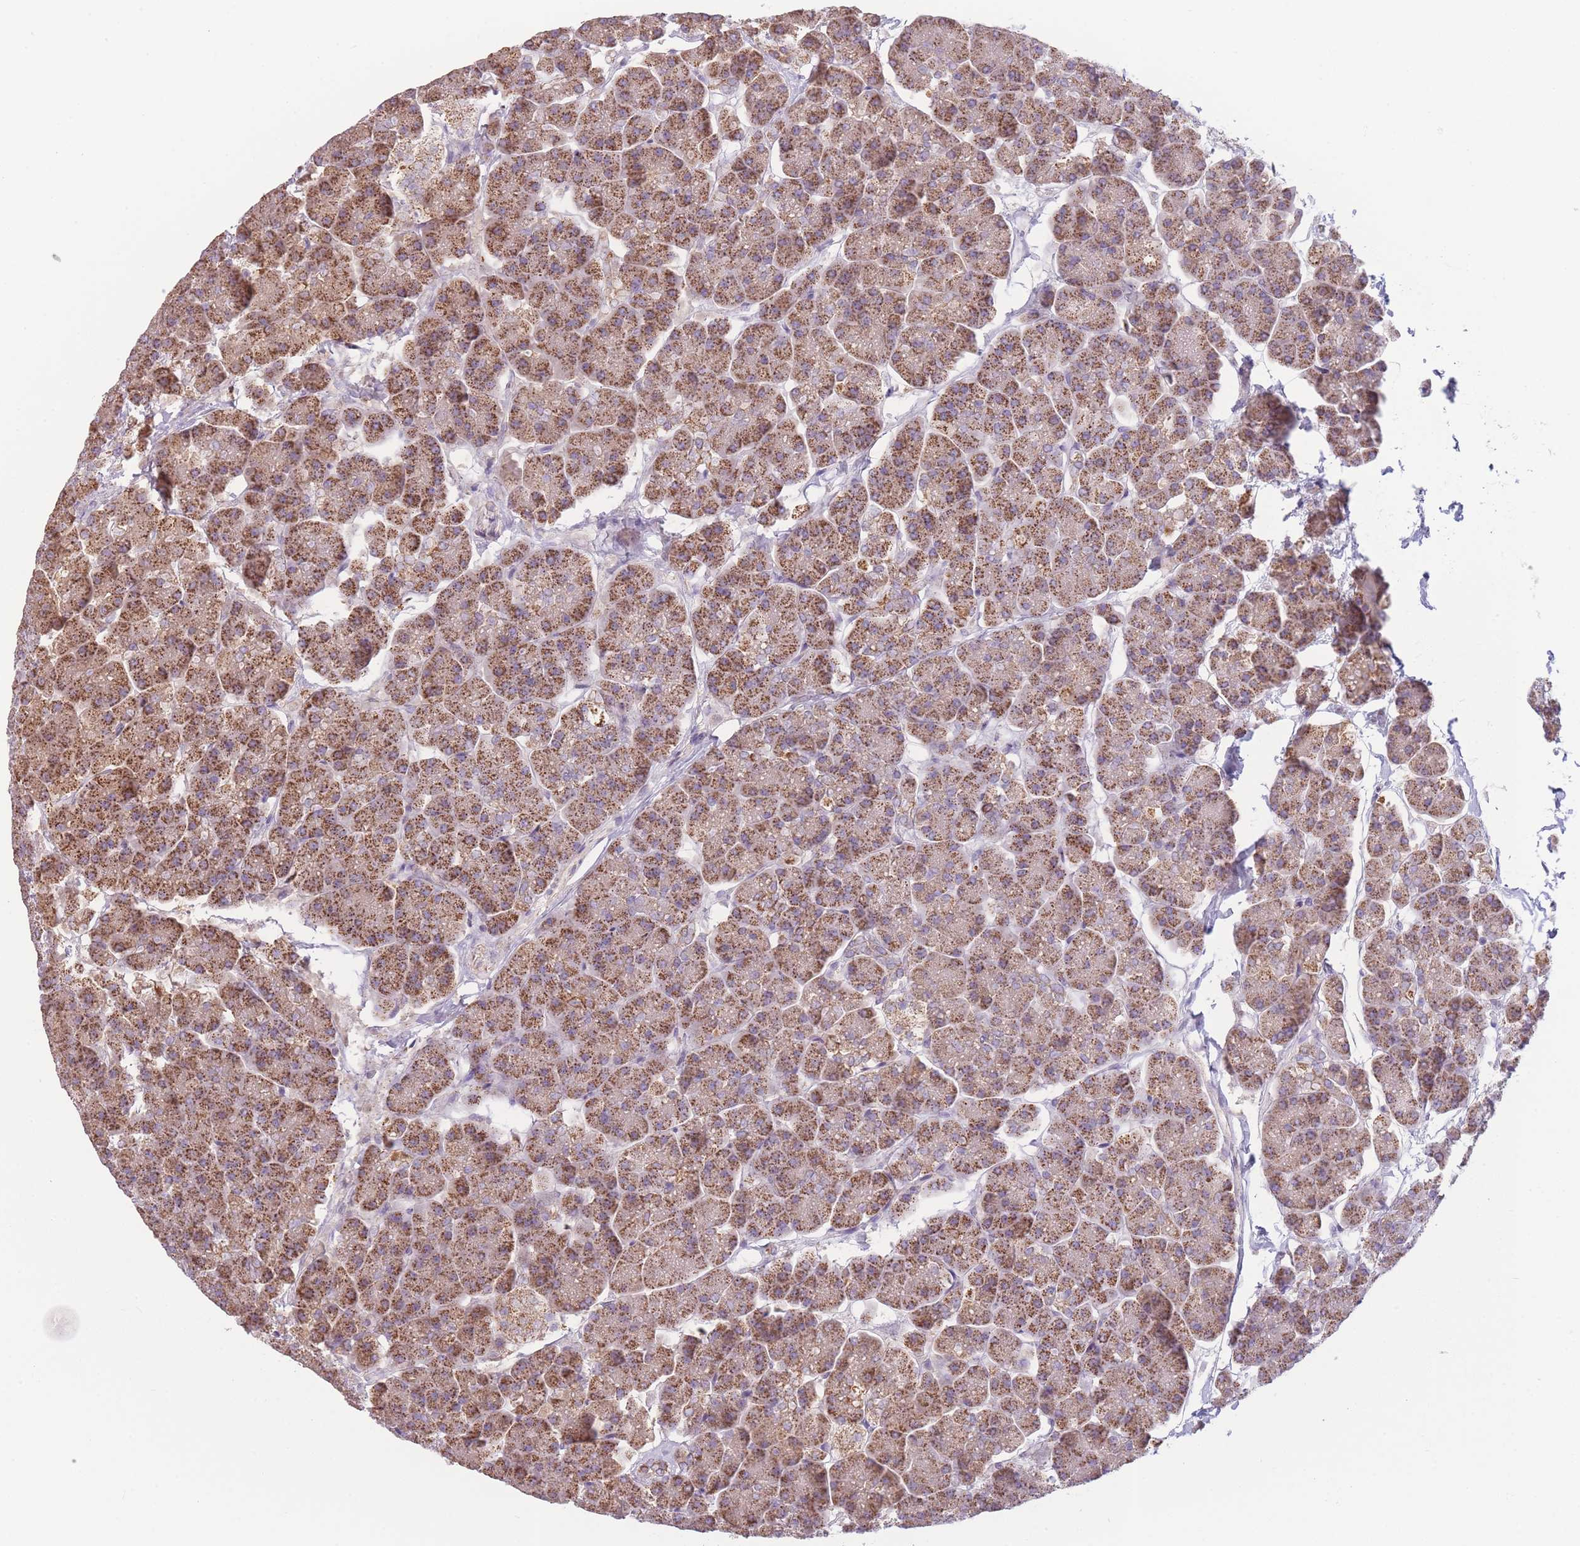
{"staining": {"intensity": "moderate", "quantity": ">75%", "location": "cytoplasmic/membranous"}, "tissue": "pancreas", "cell_type": "Exocrine glandular cells", "image_type": "normal", "snomed": [{"axis": "morphology", "description": "Normal tissue, NOS"}, {"axis": "topography", "description": "Pancreas"}, {"axis": "topography", "description": "Peripheral nerve tissue"}], "caption": "Moderate cytoplasmic/membranous expression is seen in approximately >75% of exocrine glandular cells in unremarkable pancreas.", "gene": "PRAM1", "patient": {"sex": "male", "age": 54}}